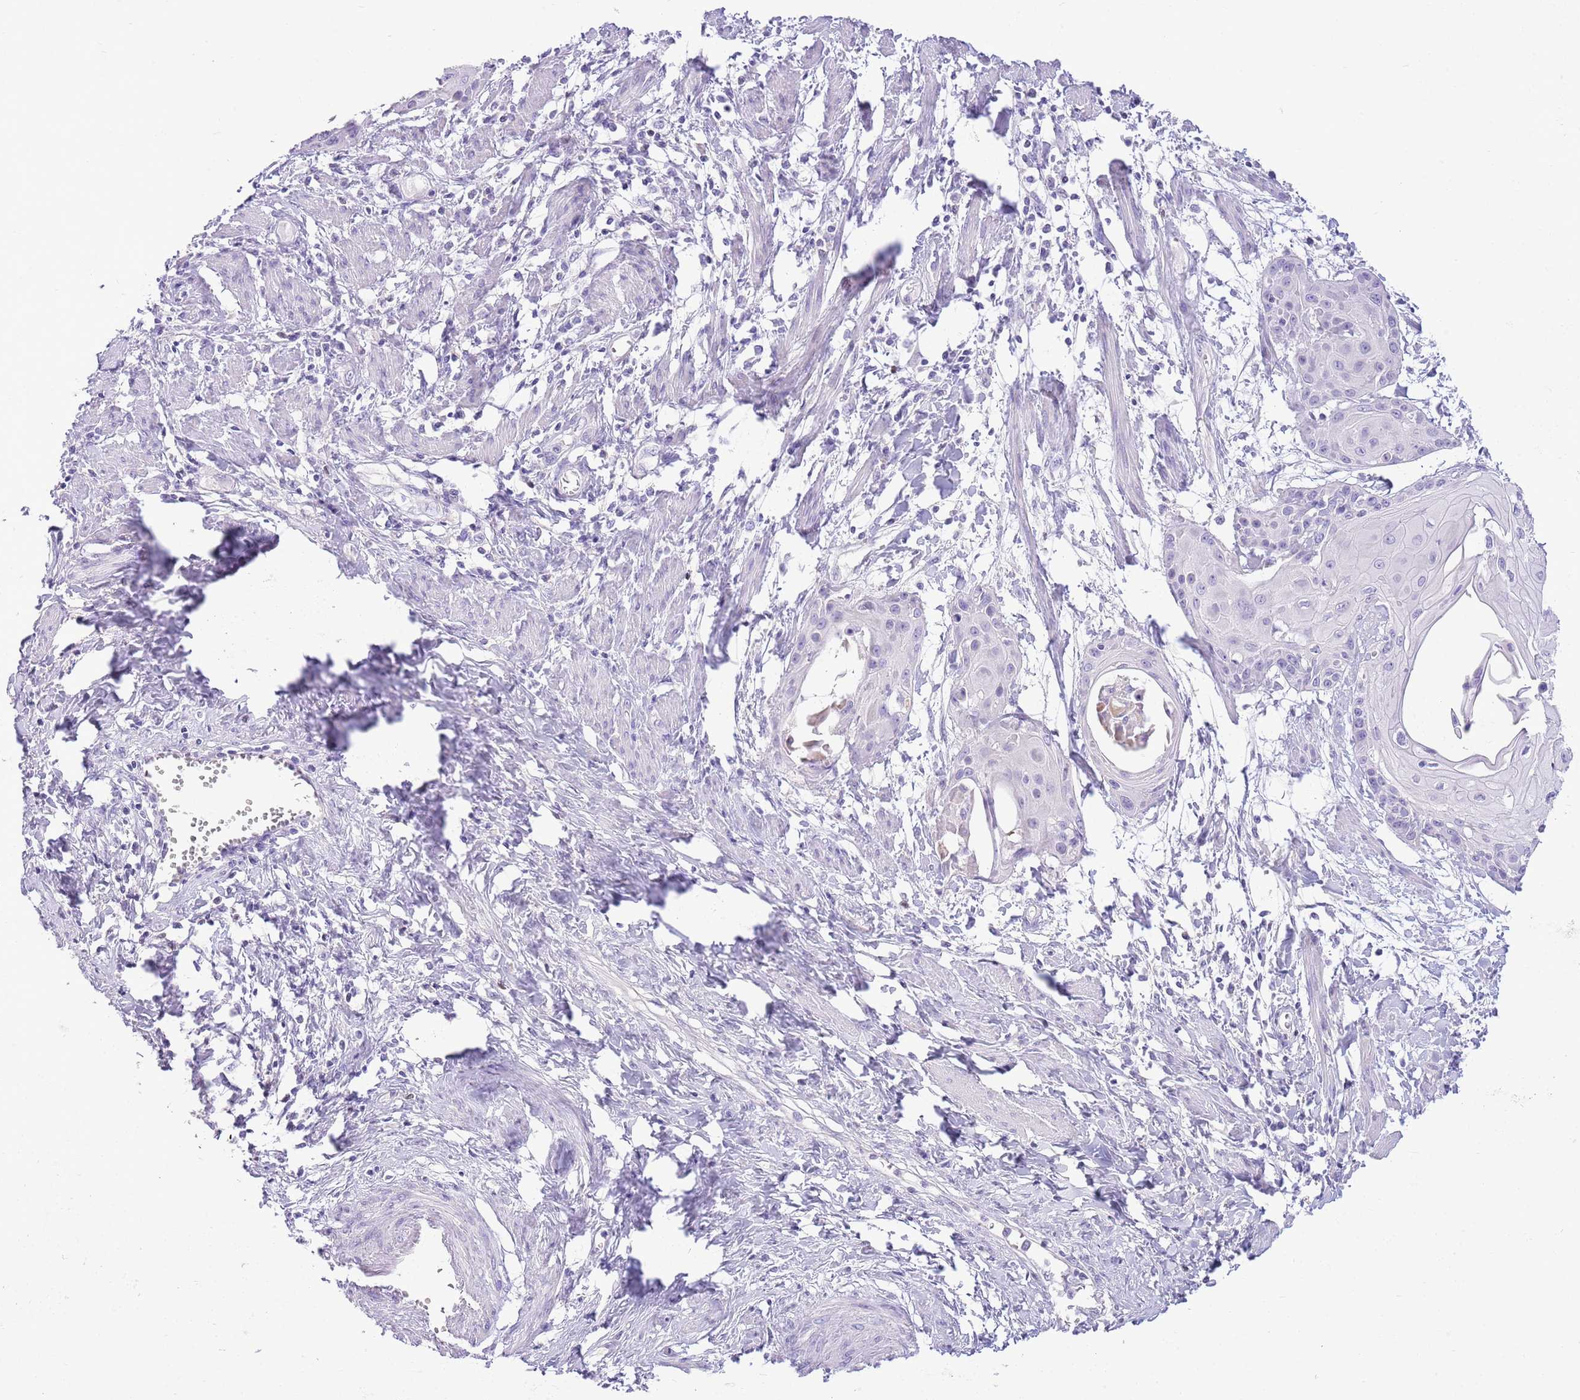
{"staining": {"intensity": "negative", "quantity": "none", "location": "none"}, "tissue": "cervical cancer", "cell_type": "Tumor cells", "image_type": "cancer", "snomed": [{"axis": "morphology", "description": "Squamous cell carcinoma, NOS"}, {"axis": "topography", "description": "Cervix"}], "caption": "DAB immunohistochemical staining of cervical squamous cell carcinoma exhibits no significant staining in tumor cells. Nuclei are stained in blue.", "gene": "TOX2", "patient": {"sex": "female", "age": 57}}